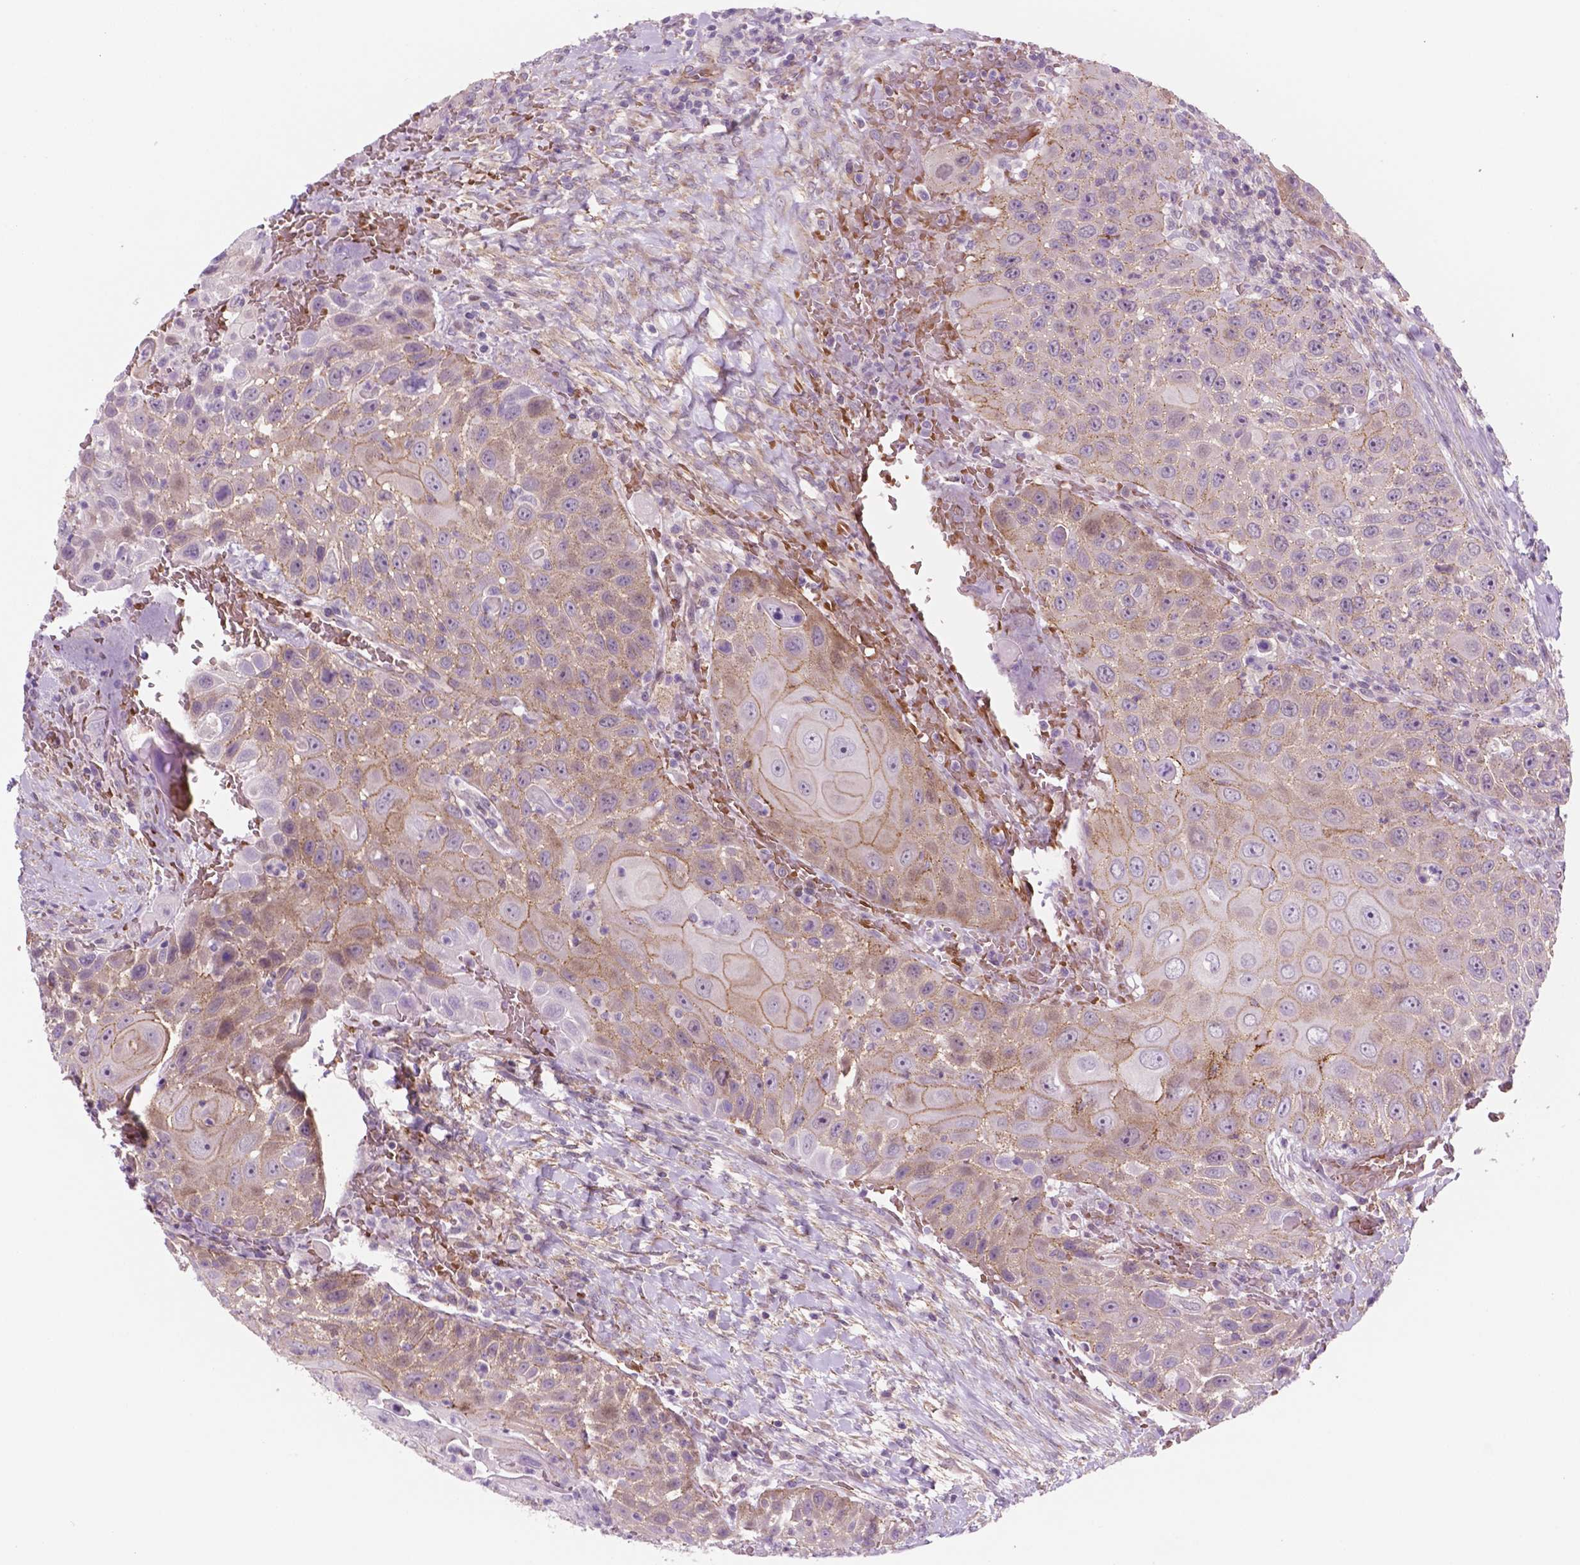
{"staining": {"intensity": "weak", "quantity": "25%-75%", "location": "cytoplasmic/membranous"}, "tissue": "head and neck cancer", "cell_type": "Tumor cells", "image_type": "cancer", "snomed": [{"axis": "morphology", "description": "Squamous cell carcinoma, NOS"}, {"axis": "topography", "description": "Head-Neck"}], "caption": "Head and neck cancer (squamous cell carcinoma) stained with immunohistochemistry (IHC) exhibits weak cytoplasmic/membranous staining in about 25%-75% of tumor cells. Nuclei are stained in blue.", "gene": "RND3", "patient": {"sex": "male", "age": 69}}